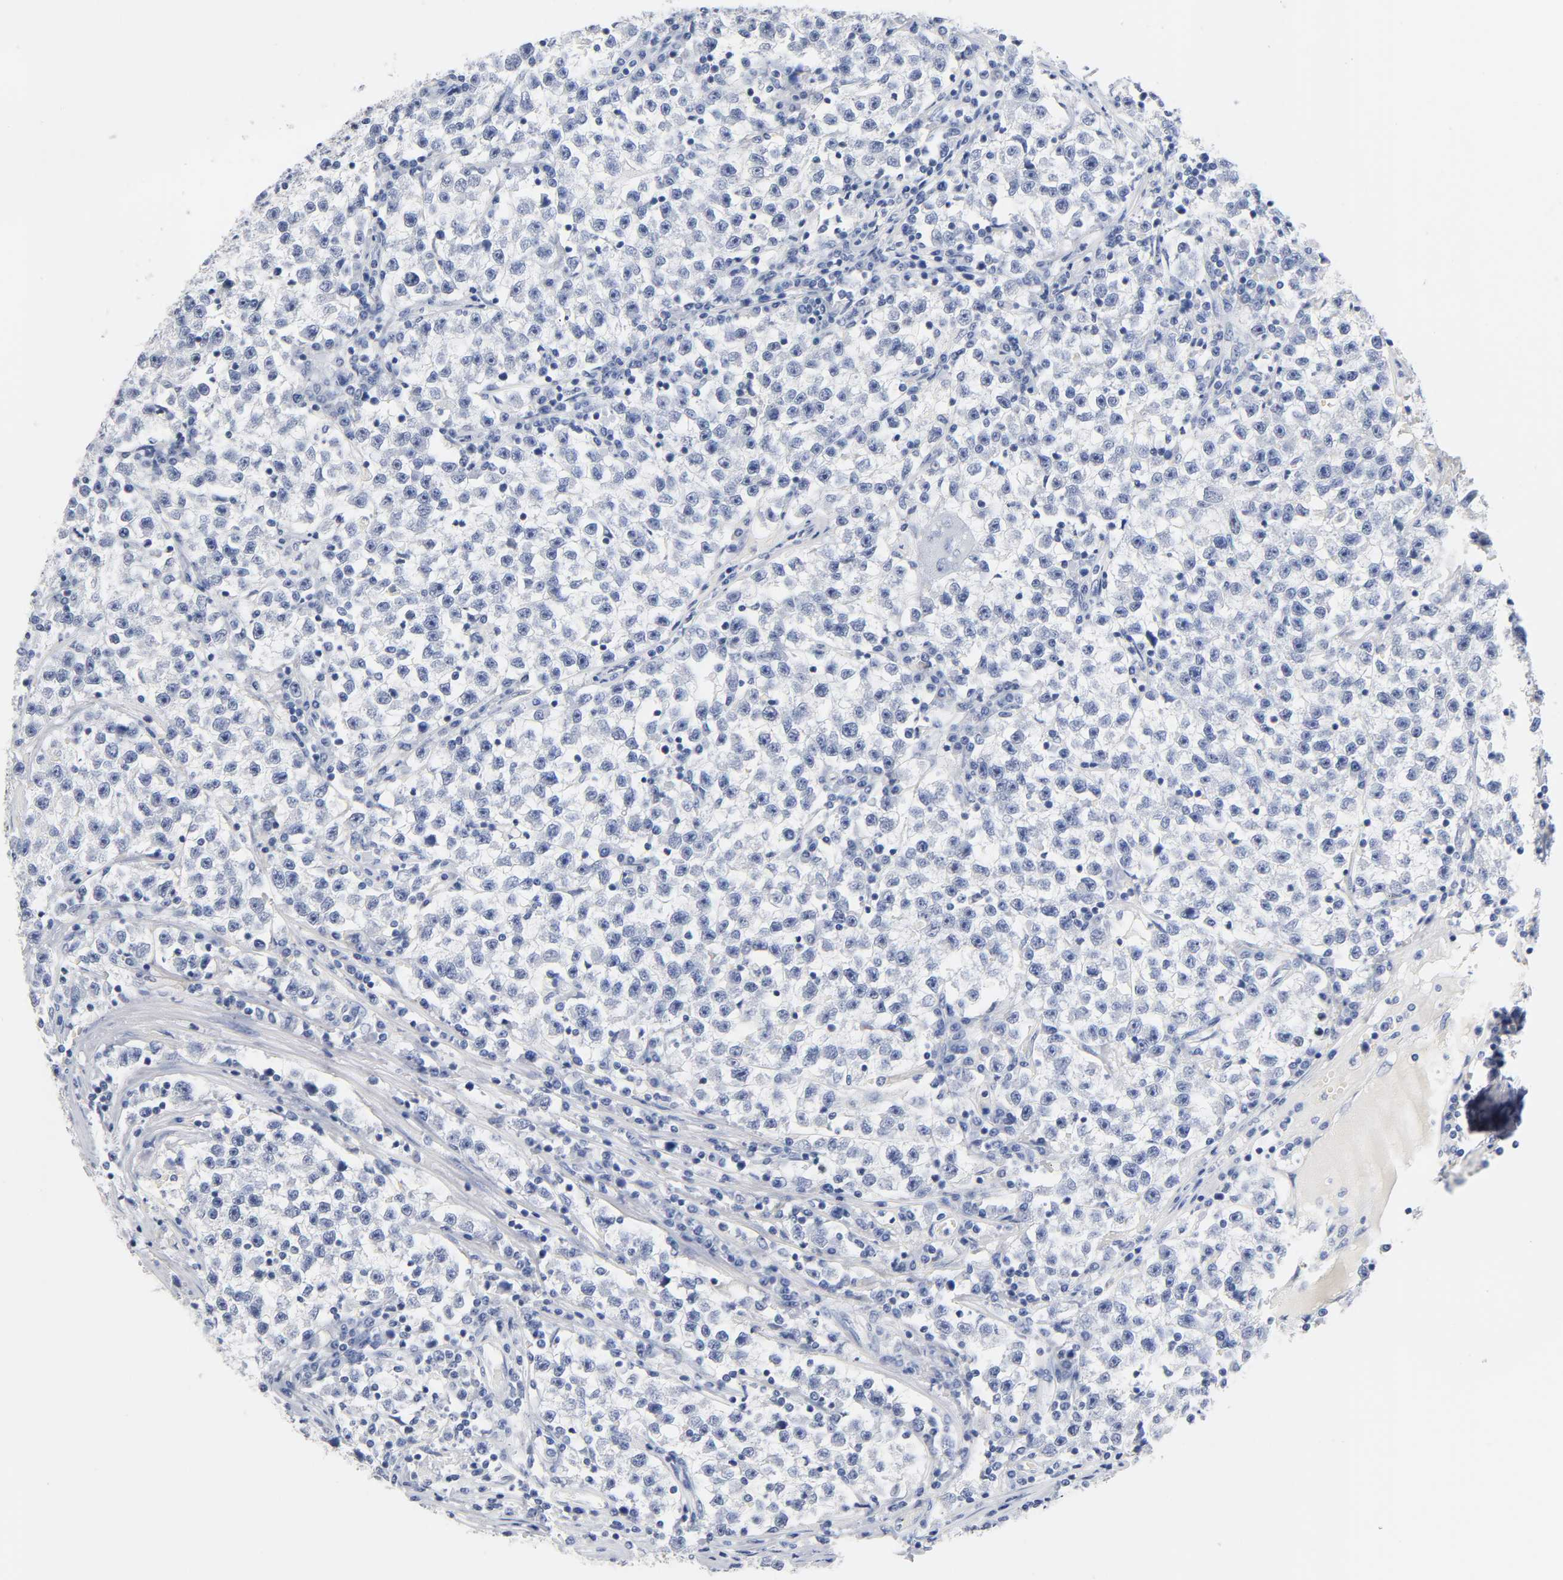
{"staining": {"intensity": "negative", "quantity": "none", "location": "none"}, "tissue": "testis cancer", "cell_type": "Tumor cells", "image_type": "cancer", "snomed": [{"axis": "morphology", "description": "Seminoma, NOS"}, {"axis": "topography", "description": "Testis"}], "caption": "Histopathology image shows no significant protein staining in tumor cells of testis cancer (seminoma).", "gene": "NAB2", "patient": {"sex": "male", "age": 22}}